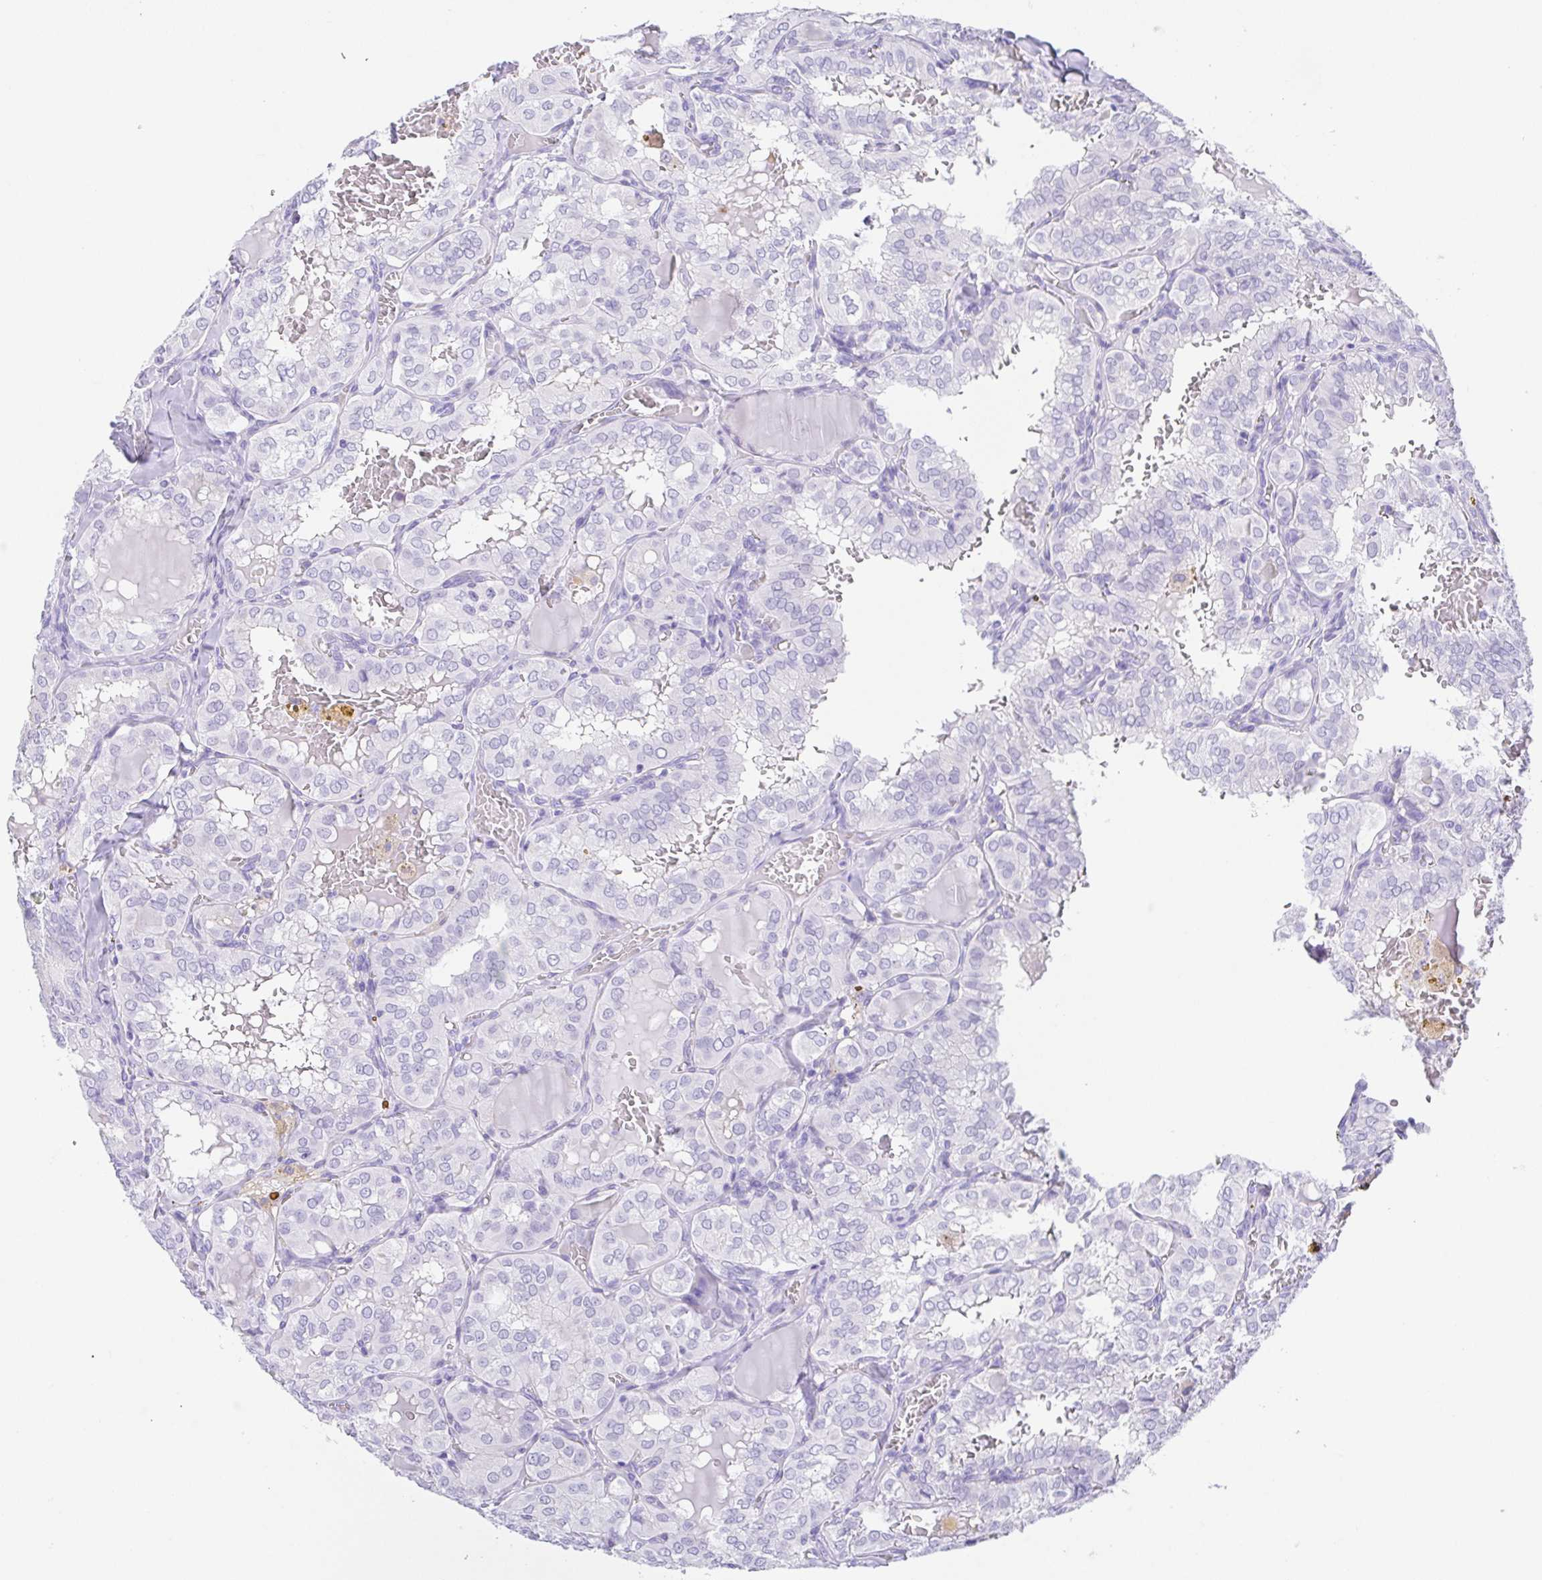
{"staining": {"intensity": "negative", "quantity": "none", "location": "none"}, "tissue": "thyroid cancer", "cell_type": "Tumor cells", "image_type": "cancer", "snomed": [{"axis": "morphology", "description": "Papillary adenocarcinoma, NOS"}, {"axis": "topography", "description": "Thyroid gland"}], "caption": "This micrograph is of thyroid cancer (papillary adenocarcinoma) stained with immunohistochemistry (IHC) to label a protein in brown with the nuclei are counter-stained blue. There is no positivity in tumor cells.", "gene": "SPATA4", "patient": {"sex": "male", "age": 20}}